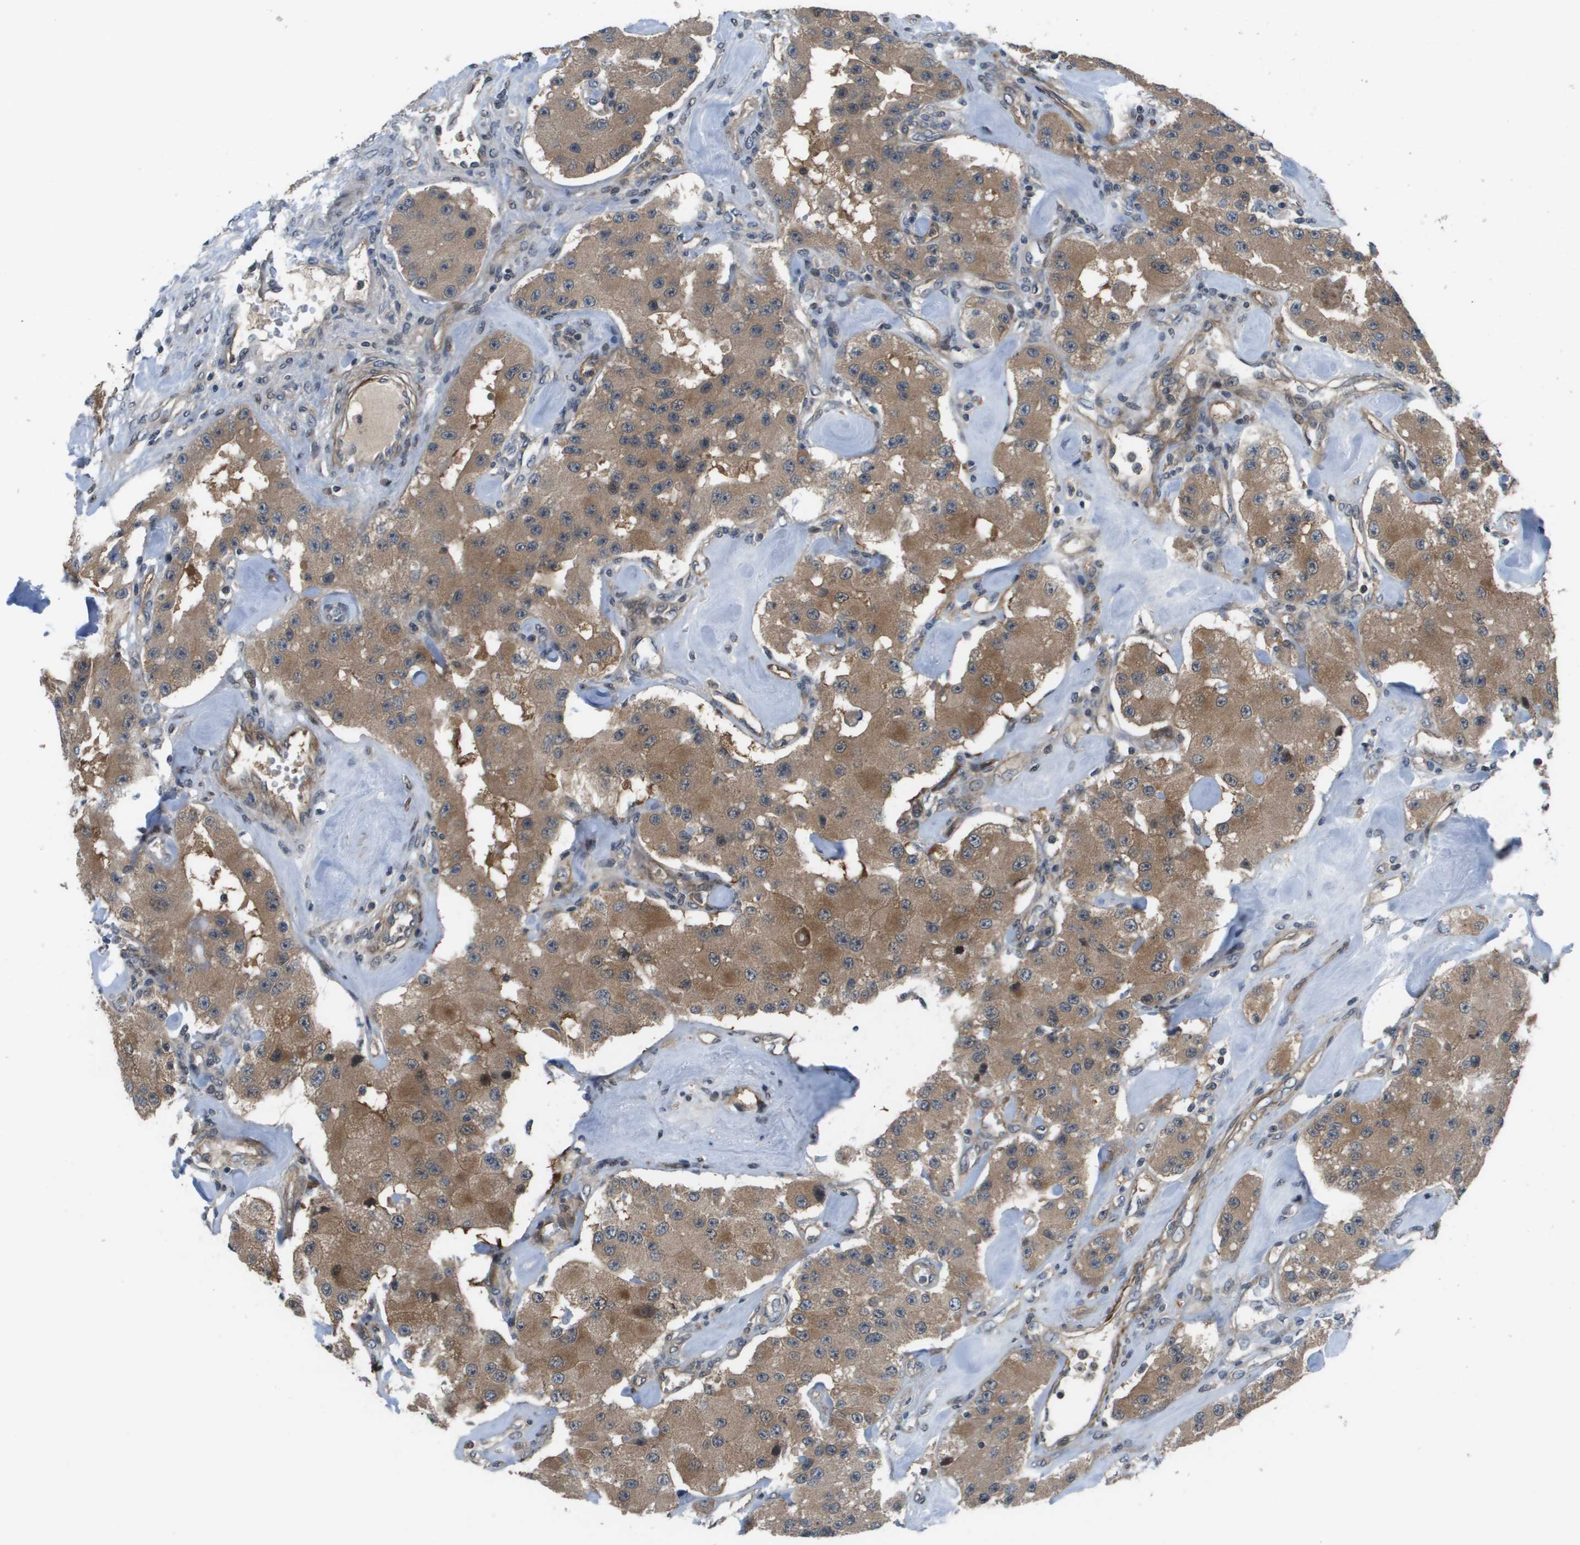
{"staining": {"intensity": "moderate", "quantity": ">75%", "location": "cytoplasmic/membranous"}, "tissue": "carcinoid", "cell_type": "Tumor cells", "image_type": "cancer", "snomed": [{"axis": "morphology", "description": "Carcinoid, malignant, NOS"}, {"axis": "topography", "description": "Pancreas"}], "caption": "Brown immunohistochemical staining in carcinoid (malignant) shows moderate cytoplasmic/membranous positivity in approximately >75% of tumor cells. The protein is shown in brown color, while the nuclei are stained blue.", "gene": "ENPP5", "patient": {"sex": "male", "age": 41}}